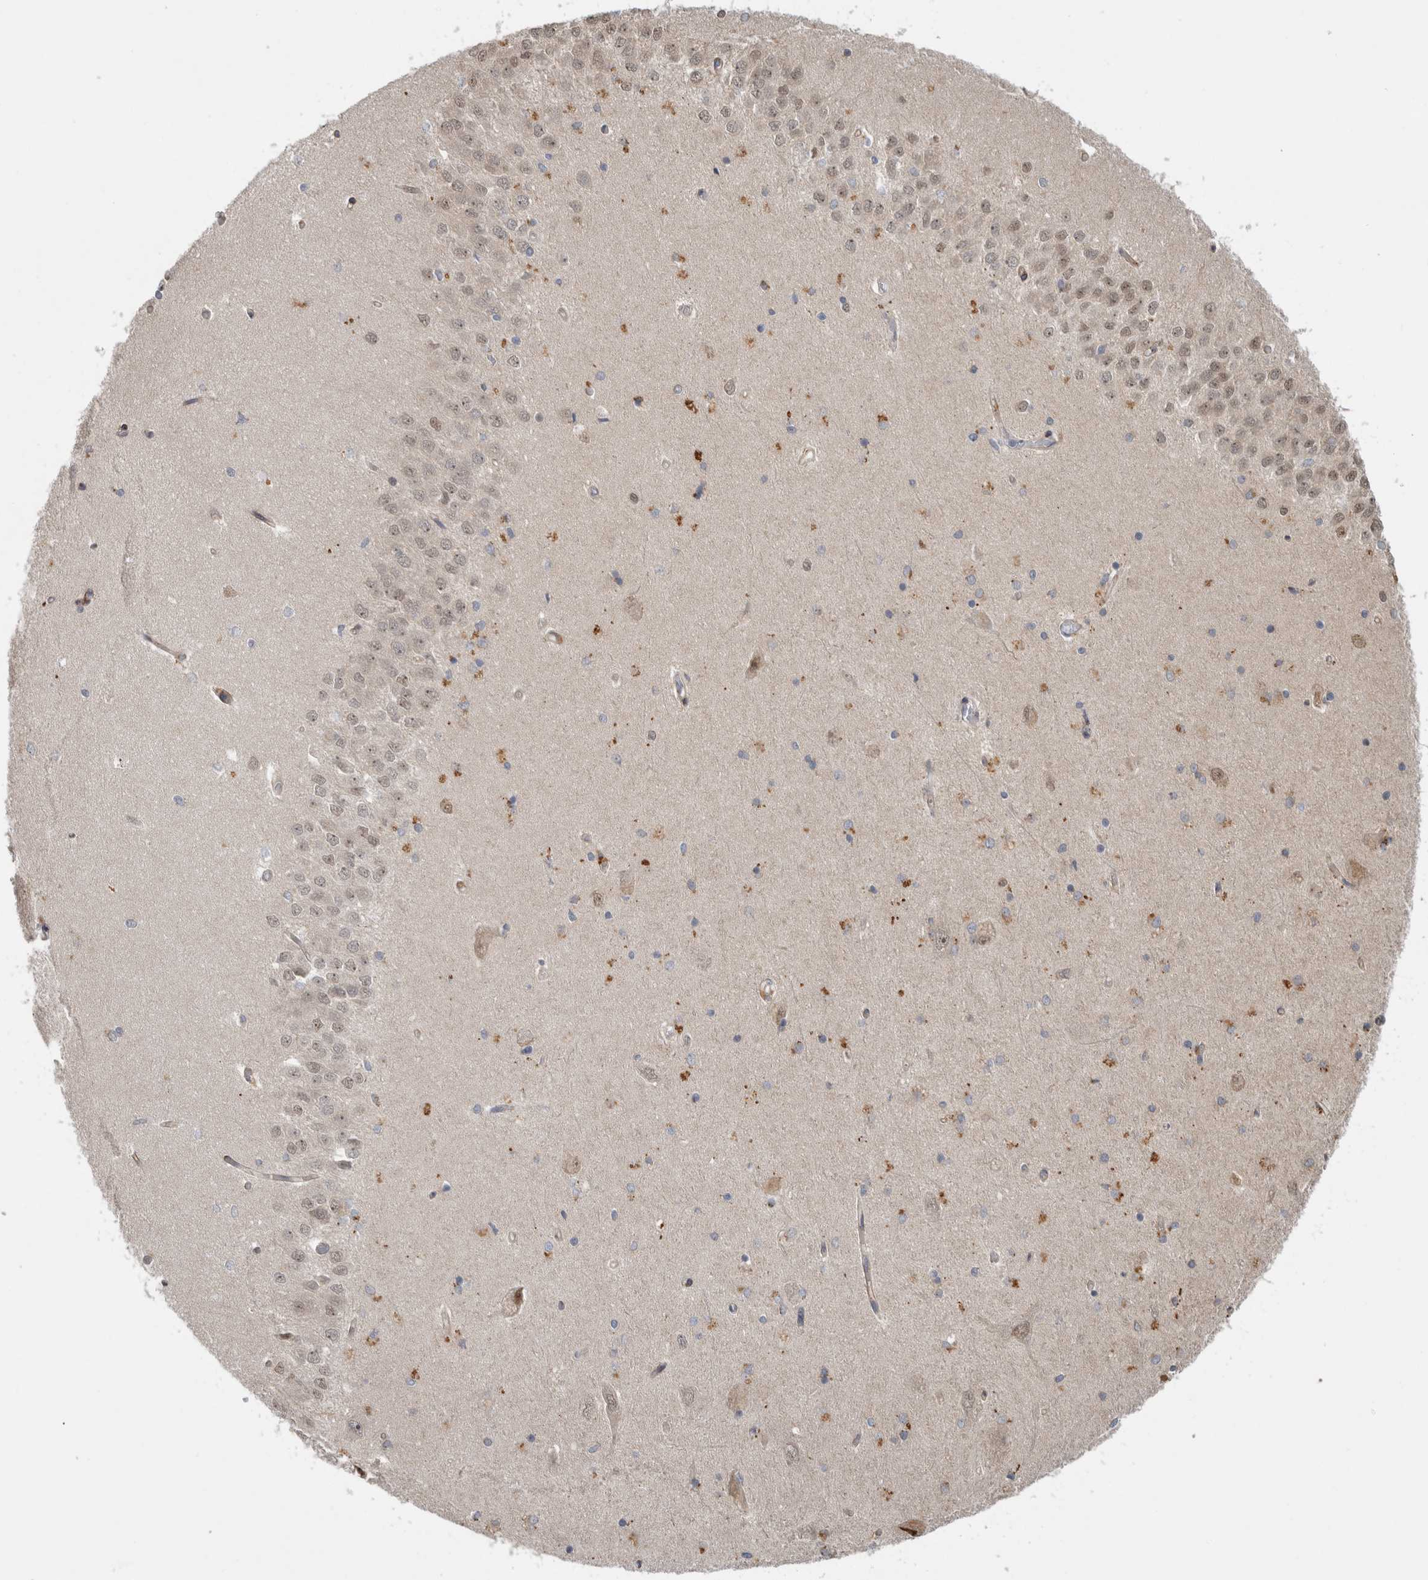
{"staining": {"intensity": "moderate", "quantity": "<25%", "location": "cytoplasmic/membranous"}, "tissue": "hippocampus", "cell_type": "Glial cells", "image_type": "normal", "snomed": [{"axis": "morphology", "description": "Normal tissue, NOS"}, {"axis": "topography", "description": "Hippocampus"}], "caption": "A micrograph showing moderate cytoplasmic/membranous expression in about <25% of glial cells in unremarkable hippocampus, as visualized by brown immunohistochemical staining.", "gene": "NAB2", "patient": {"sex": "male", "age": 45}}